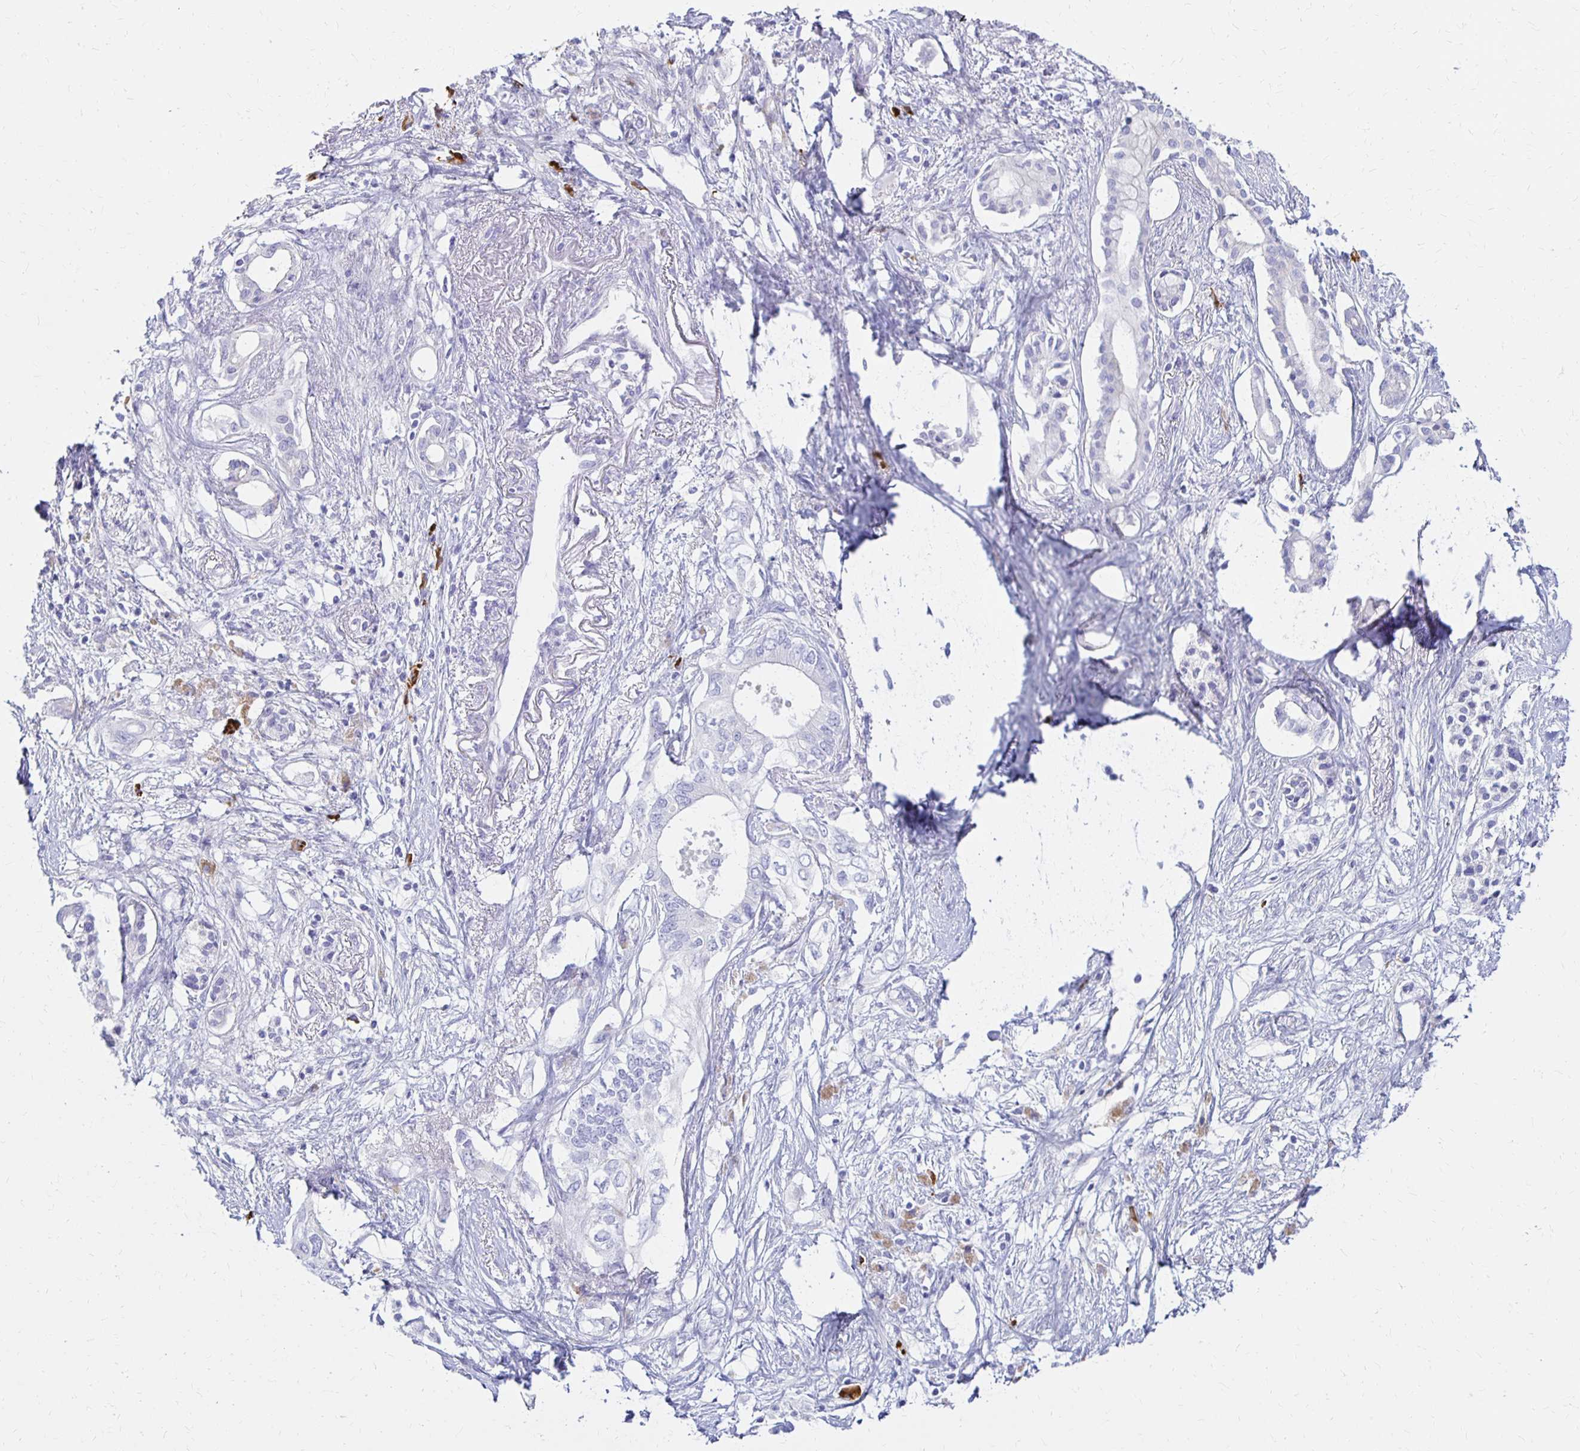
{"staining": {"intensity": "negative", "quantity": "none", "location": "none"}, "tissue": "pancreatic cancer", "cell_type": "Tumor cells", "image_type": "cancer", "snomed": [{"axis": "morphology", "description": "Adenocarcinoma, NOS"}, {"axis": "topography", "description": "Pancreas"}], "caption": "There is no significant positivity in tumor cells of pancreatic cancer (adenocarcinoma).", "gene": "FNTB", "patient": {"sex": "female", "age": 63}}